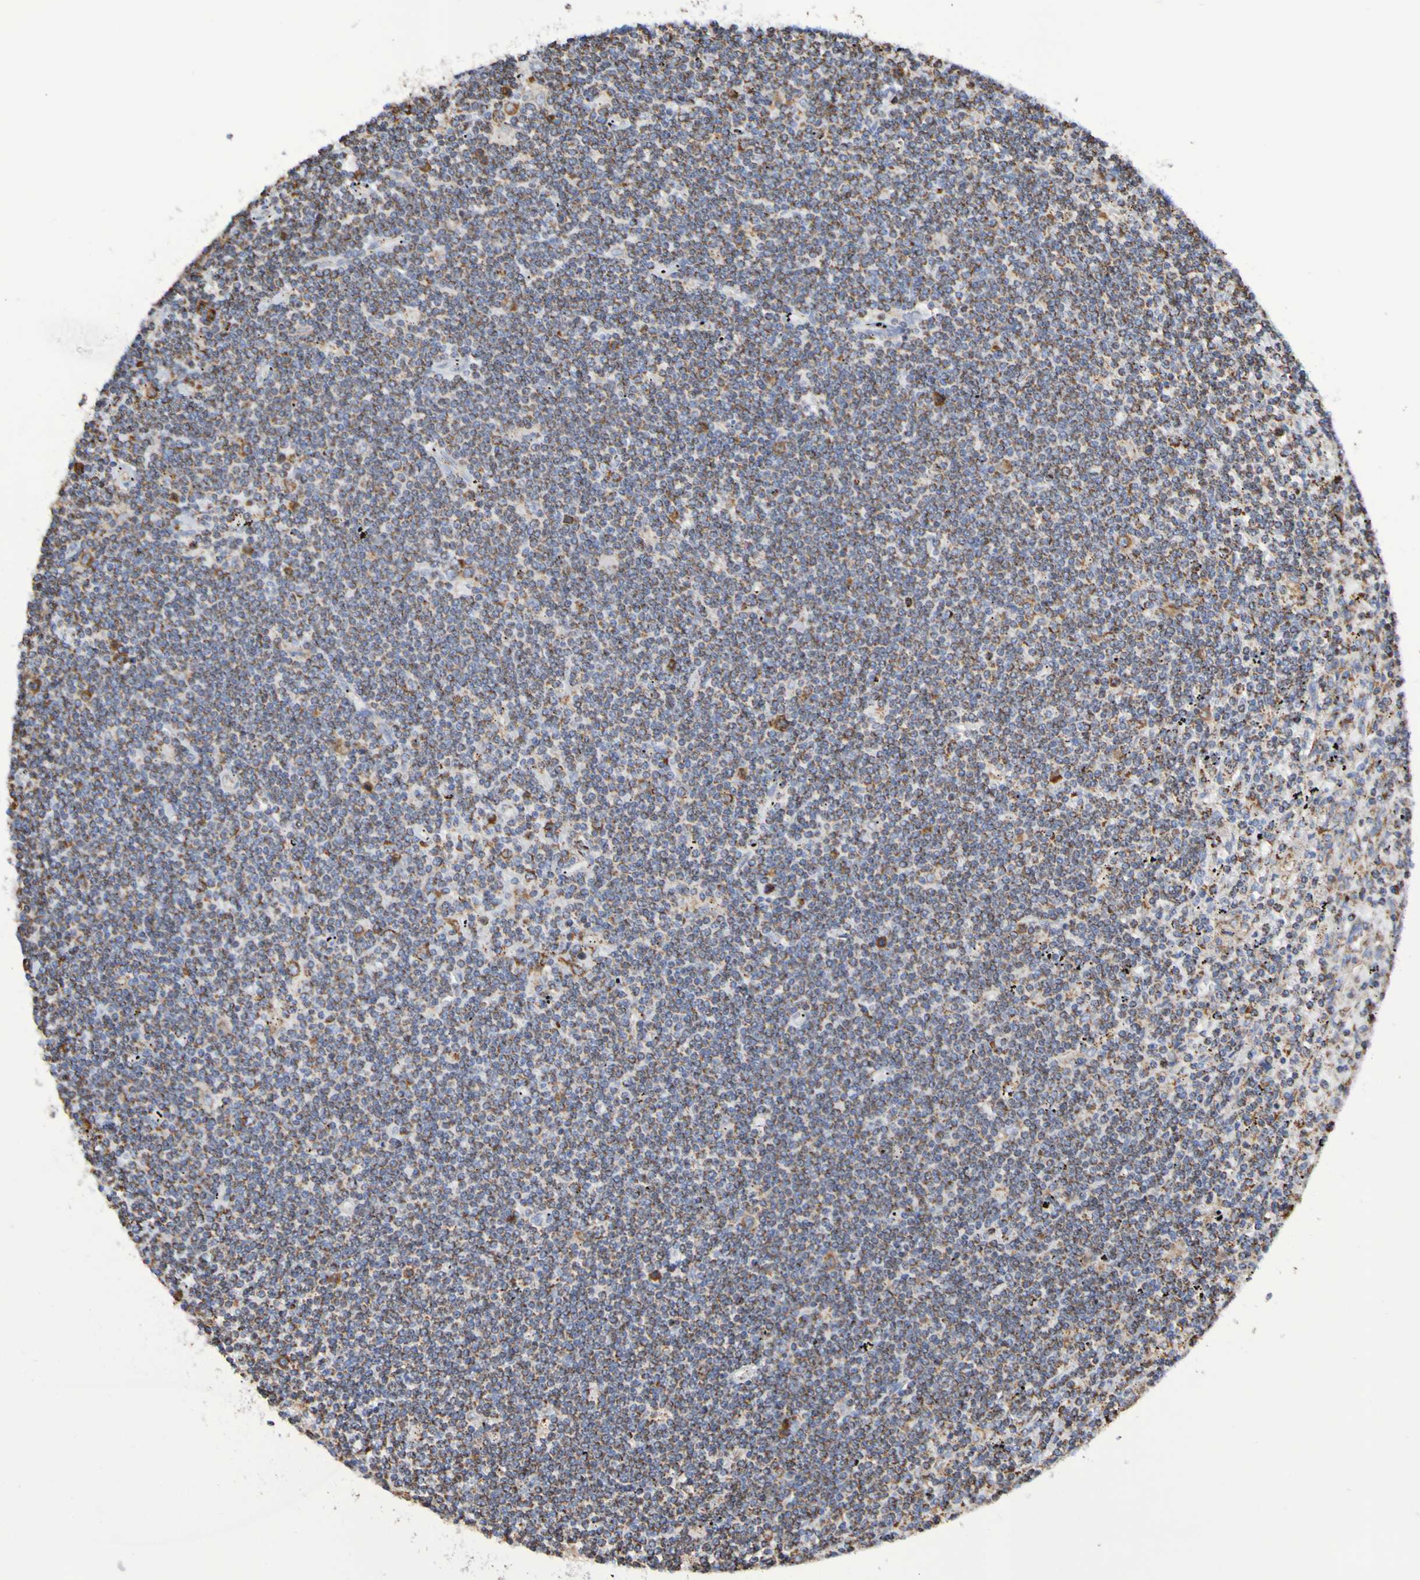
{"staining": {"intensity": "moderate", "quantity": "25%-75%", "location": "cytoplasmic/membranous"}, "tissue": "lymphoma", "cell_type": "Tumor cells", "image_type": "cancer", "snomed": [{"axis": "morphology", "description": "Malignant lymphoma, non-Hodgkin's type, Low grade"}, {"axis": "topography", "description": "Spleen"}], "caption": "Tumor cells reveal moderate cytoplasmic/membranous staining in approximately 25%-75% of cells in malignant lymphoma, non-Hodgkin's type (low-grade). (IHC, brightfield microscopy, high magnification).", "gene": "IL18R1", "patient": {"sex": "male", "age": 76}}